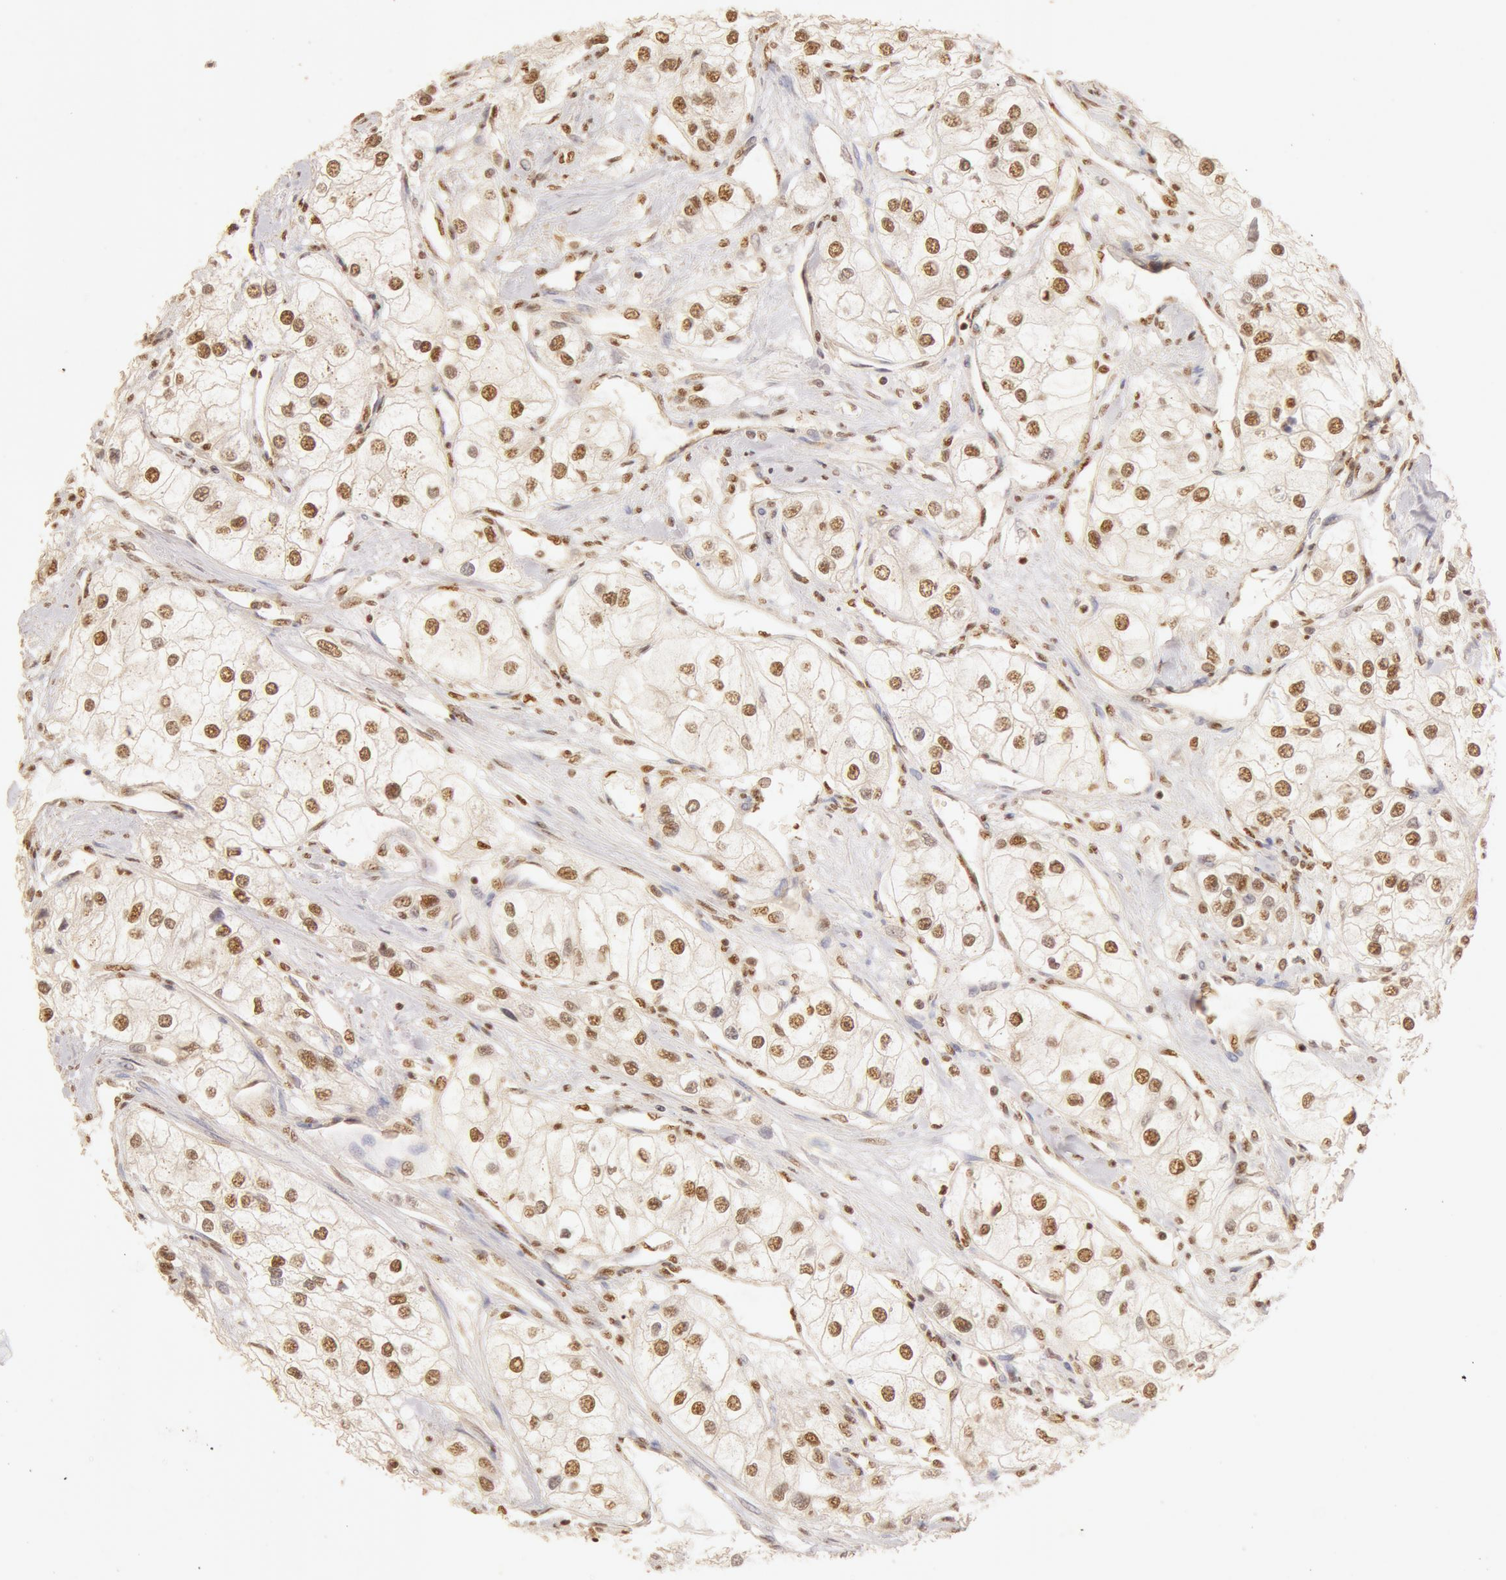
{"staining": {"intensity": "moderate", "quantity": ">75%", "location": "cytoplasmic/membranous,nuclear"}, "tissue": "renal cancer", "cell_type": "Tumor cells", "image_type": "cancer", "snomed": [{"axis": "morphology", "description": "Adenocarcinoma, NOS"}, {"axis": "topography", "description": "Kidney"}], "caption": "Renal adenocarcinoma stained for a protein (brown) exhibits moderate cytoplasmic/membranous and nuclear positive positivity in approximately >75% of tumor cells.", "gene": "SNRNP70", "patient": {"sex": "male", "age": 57}}